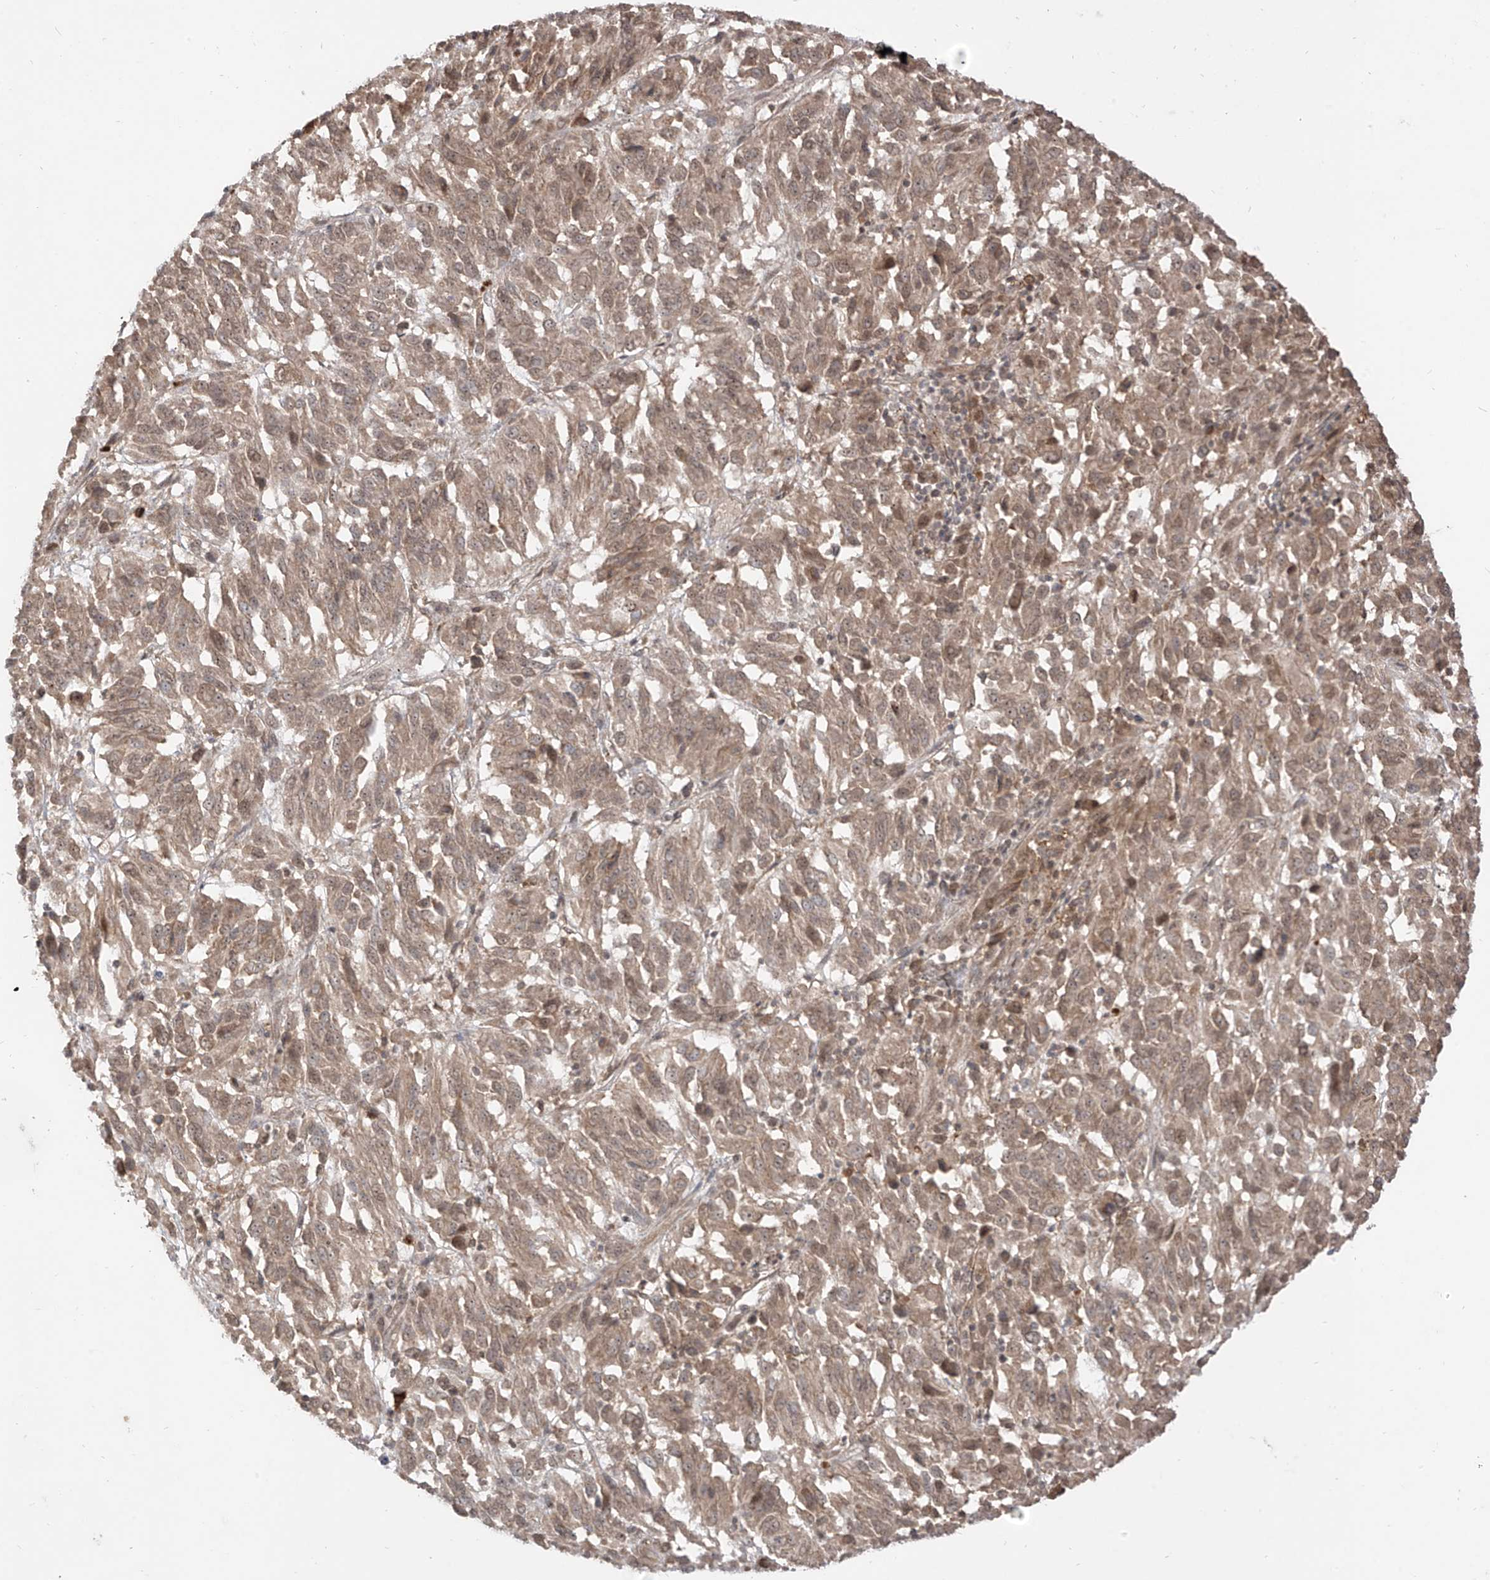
{"staining": {"intensity": "weak", "quantity": ">75%", "location": "cytoplasmic/membranous,nuclear"}, "tissue": "melanoma", "cell_type": "Tumor cells", "image_type": "cancer", "snomed": [{"axis": "morphology", "description": "Malignant melanoma, Metastatic site"}, {"axis": "topography", "description": "Lung"}], "caption": "A photomicrograph showing weak cytoplasmic/membranous and nuclear staining in approximately >75% of tumor cells in melanoma, as visualized by brown immunohistochemical staining.", "gene": "LCOR", "patient": {"sex": "male", "age": 64}}